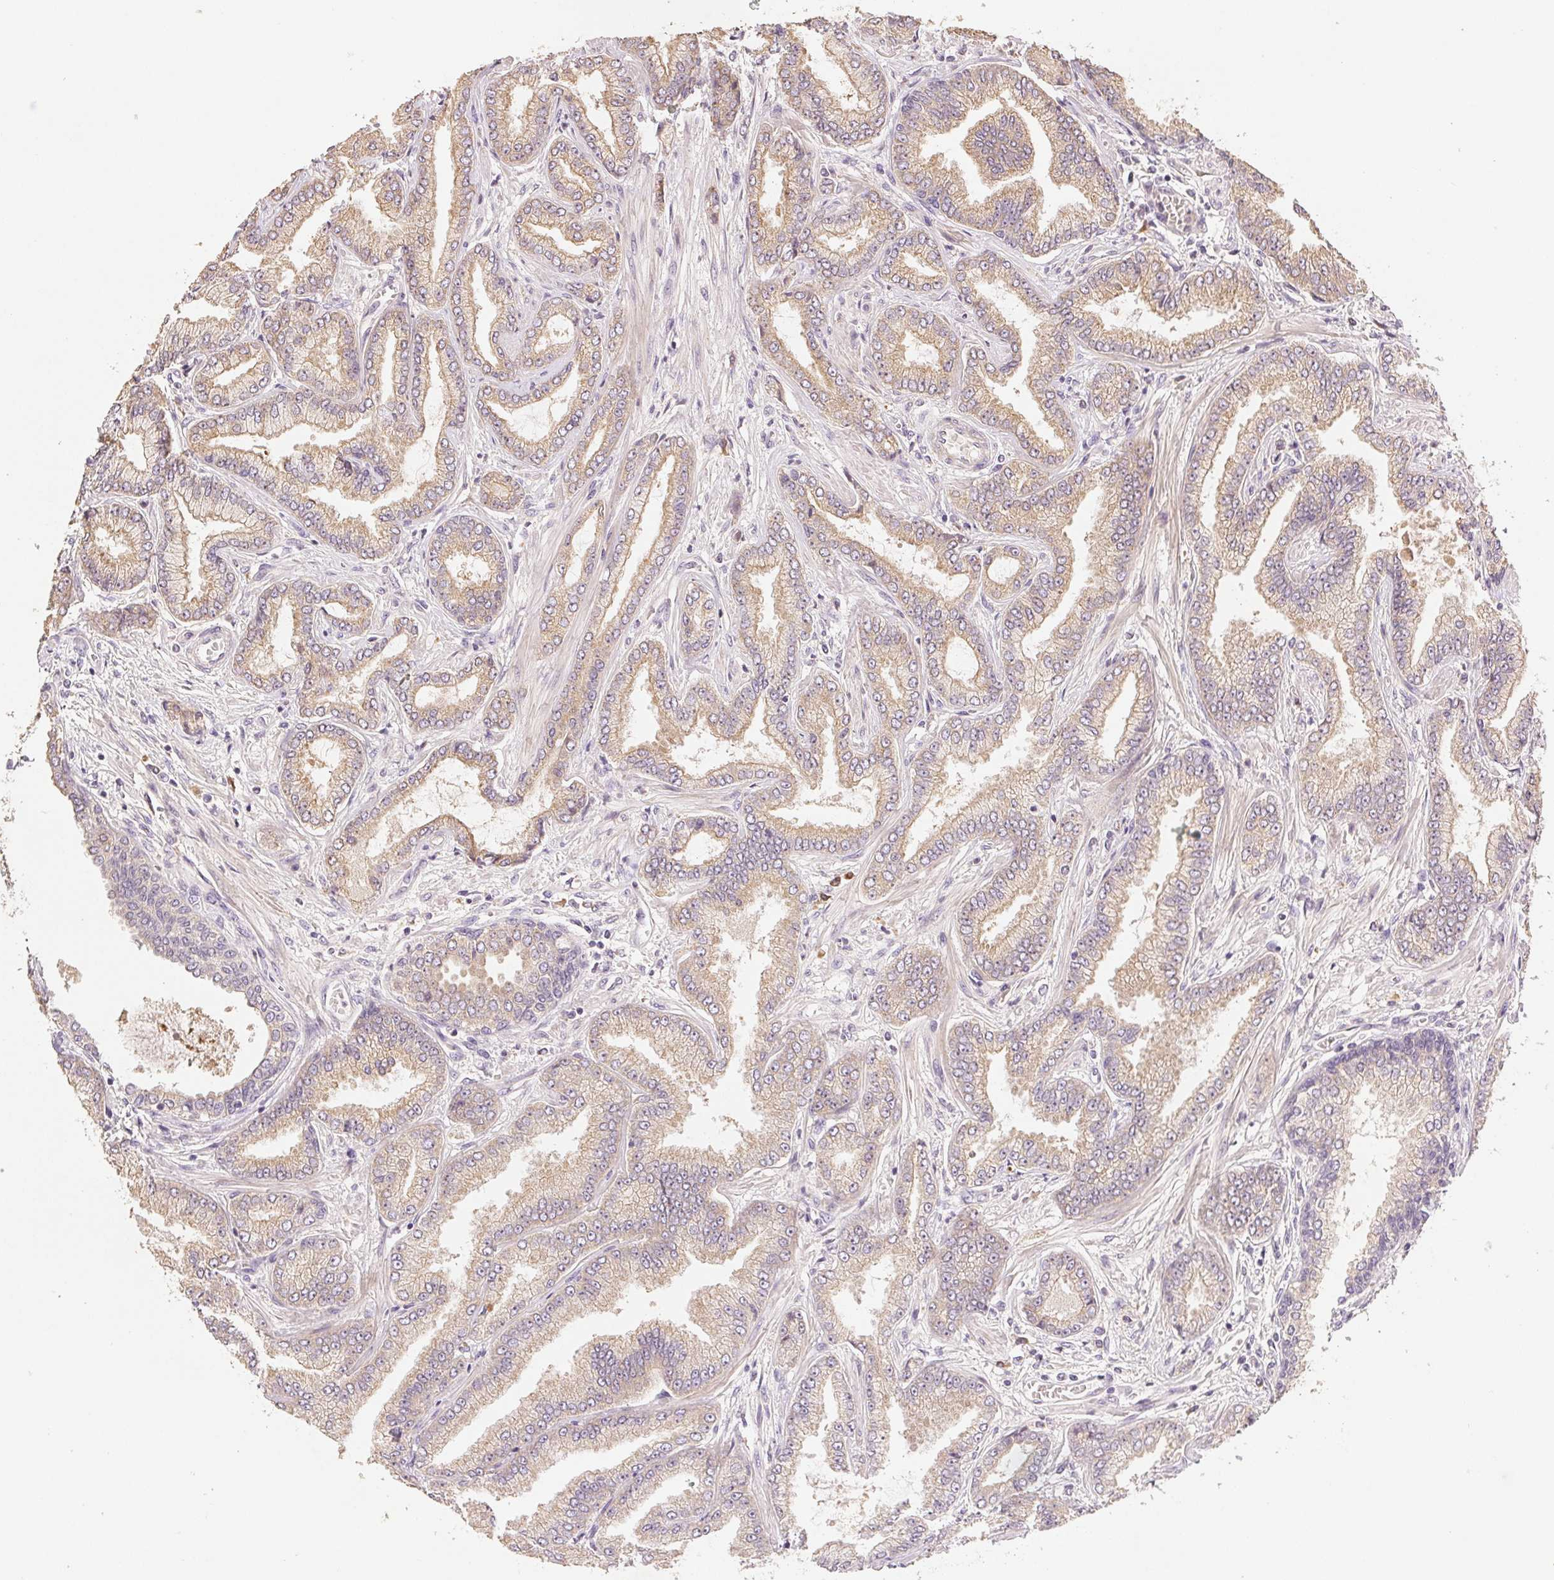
{"staining": {"intensity": "weak", "quantity": ">75%", "location": "cytoplasmic/membranous"}, "tissue": "prostate cancer", "cell_type": "Tumor cells", "image_type": "cancer", "snomed": [{"axis": "morphology", "description": "Adenocarcinoma, Low grade"}, {"axis": "topography", "description": "Prostate"}], "caption": "This is an image of immunohistochemistry staining of prostate cancer (adenocarcinoma (low-grade)), which shows weak expression in the cytoplasmic/membranous of tumor cells.", "gene": "YIF1B", "patient": {"sex": "male", "age": 55}}